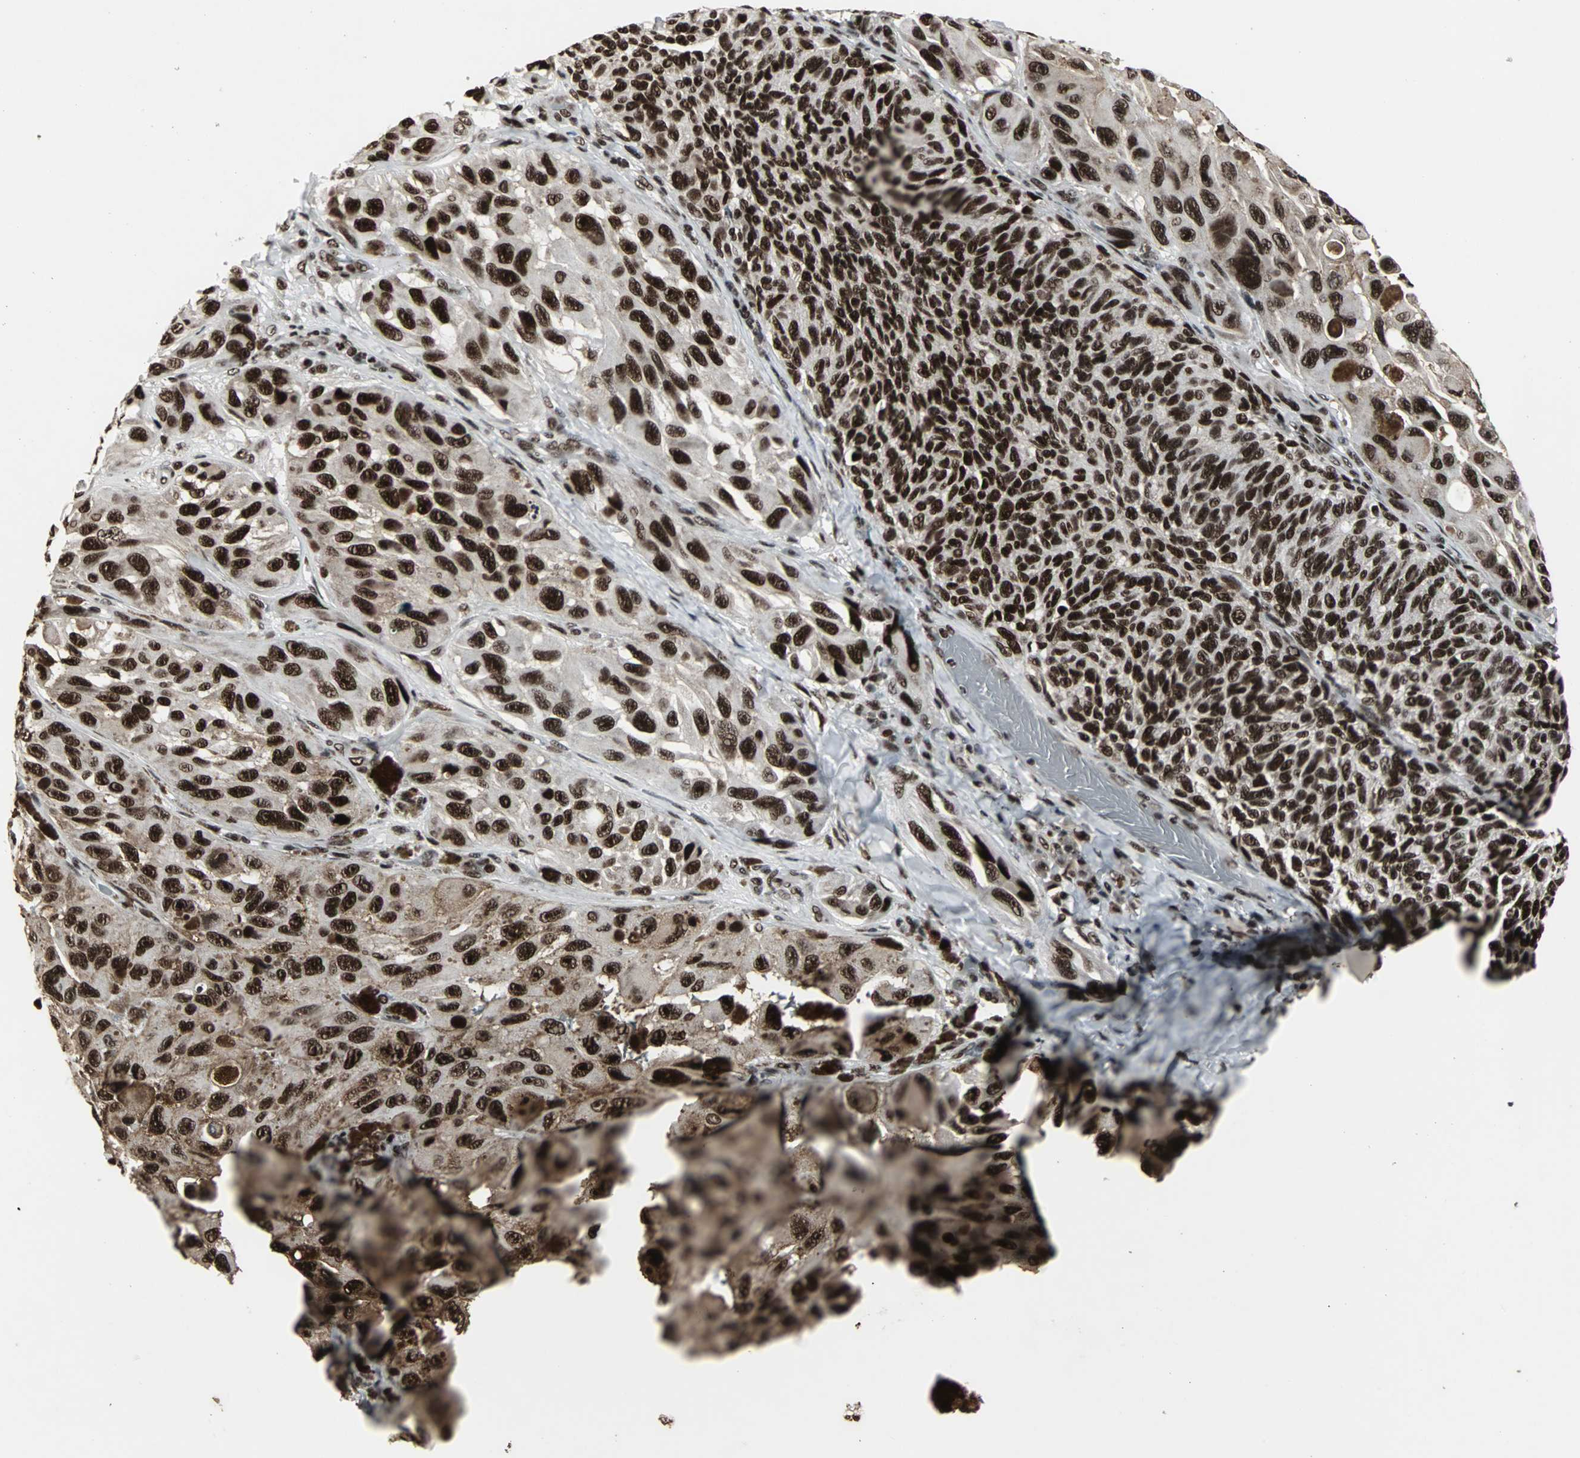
{"staining": {"intensity": "strong", "quantity": ">75%", "location": "nuclear"}, "tissue": "melanoma", "cell_type": "Tumor cells", "image_type": "cancer", "snomed": [{"axis": "morphology", "description": "Malignant melanoma, NOS"}, {"axis": "topography", "description": "Skin"}], "caption": "Protein expression by immunohistochemistry (IHC) demonstrates strong nuclear expression in about >75% of tumor cells in malignant melanoma. The staining is performed using DAB brown chromogen to label protein expression. The nuclei are counter-stained blue using hematoxylin.", "gene": "PNKP", "patient": {"sex": "female", "age": 73}}